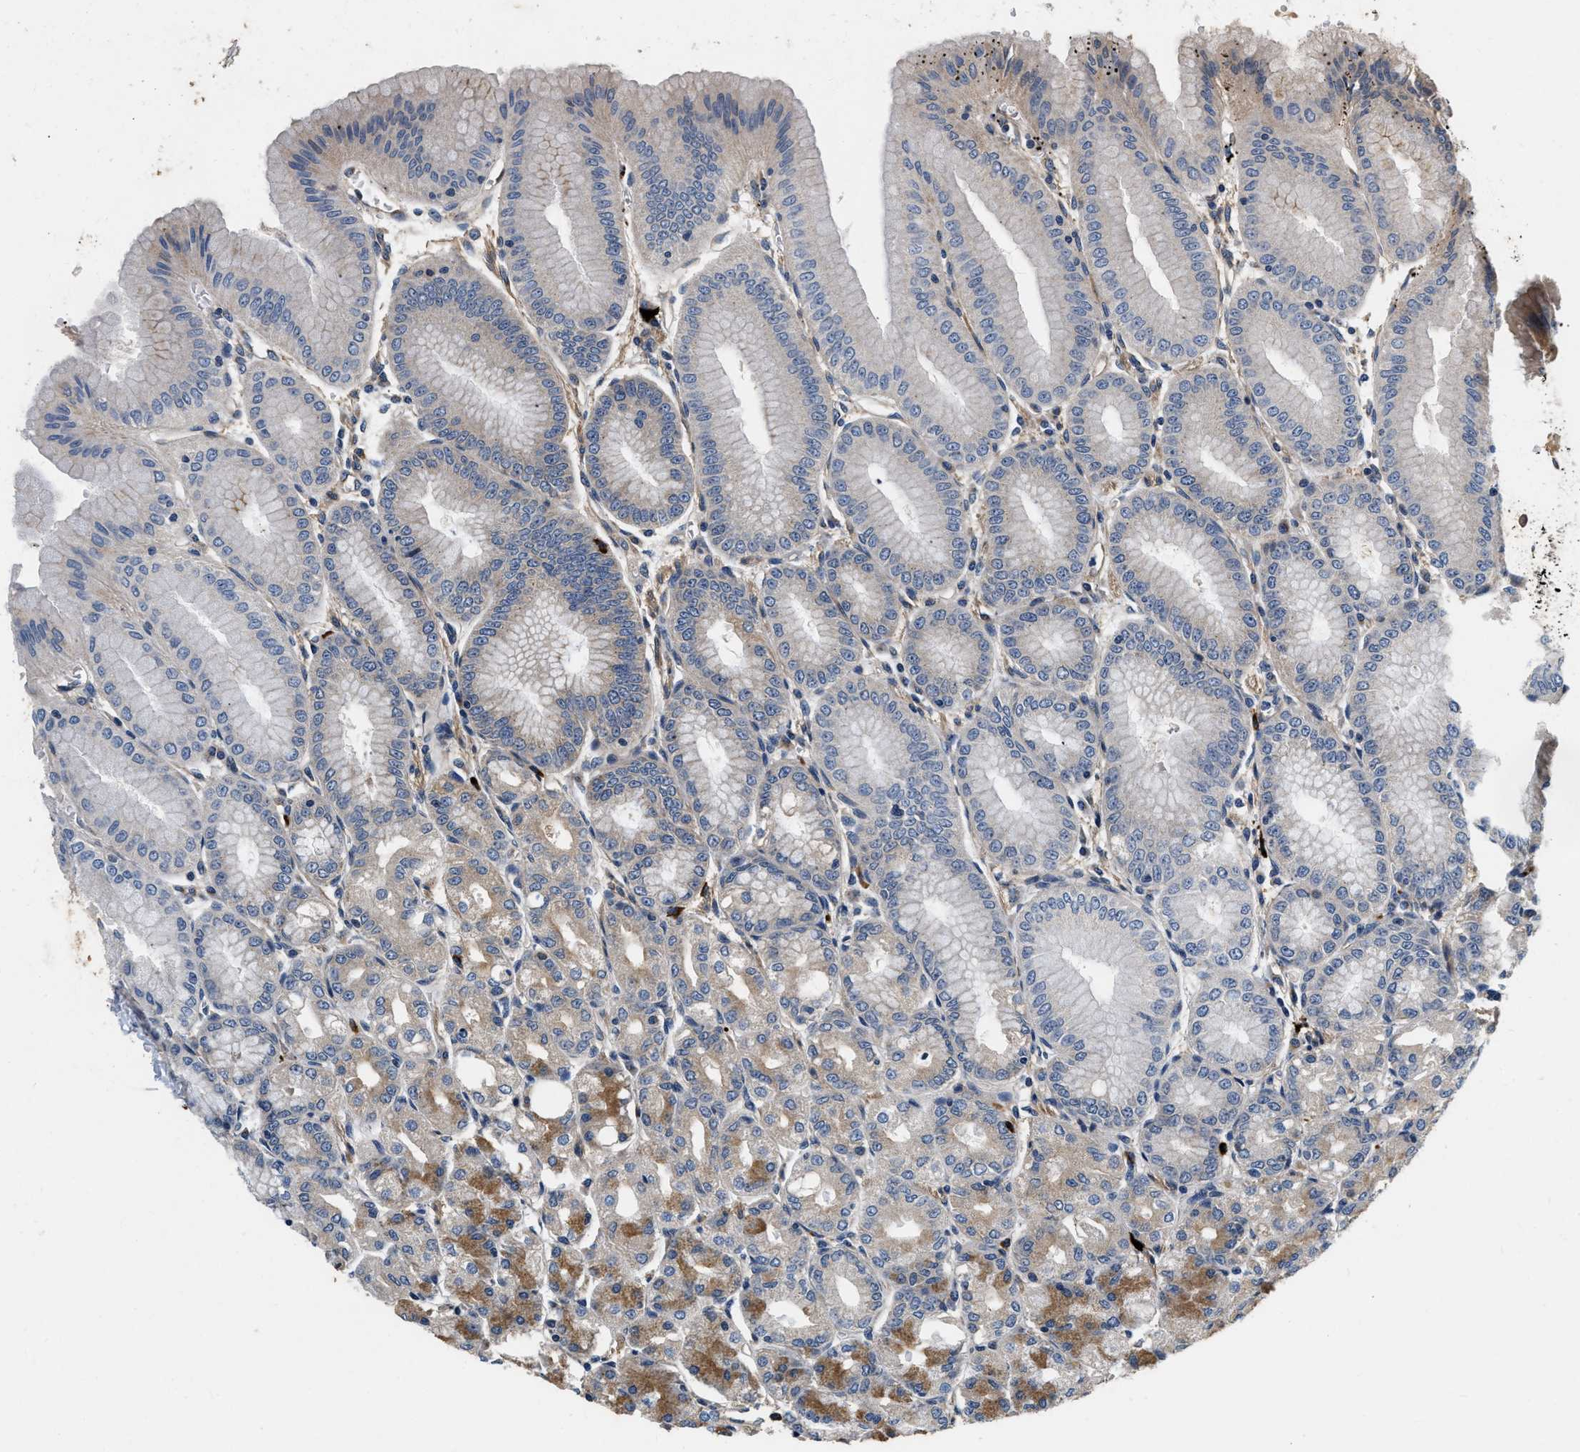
{"staining": {"intensity": "moderate", "quantity": "25%-75%", "location": "cytoplasmic/membranous"}, "tissue": "stomach", "cell_type": "Glandular cells", "image_type": "normal", "snomed": [{"axis": "morphology", "description": "Normal tissue, NOS"}, {"axis": "topography", "description": "Stomach, lower"}], "caption": "Moderate cytoplasmic/membranous protein expression is appreciated in approximately 25%-75% of glandular cells in stomach. The protein is shown in brown color, while the nuclei are stained blue.", "gene": "NME6", "patient": {"sex": "male", "age": 71}}